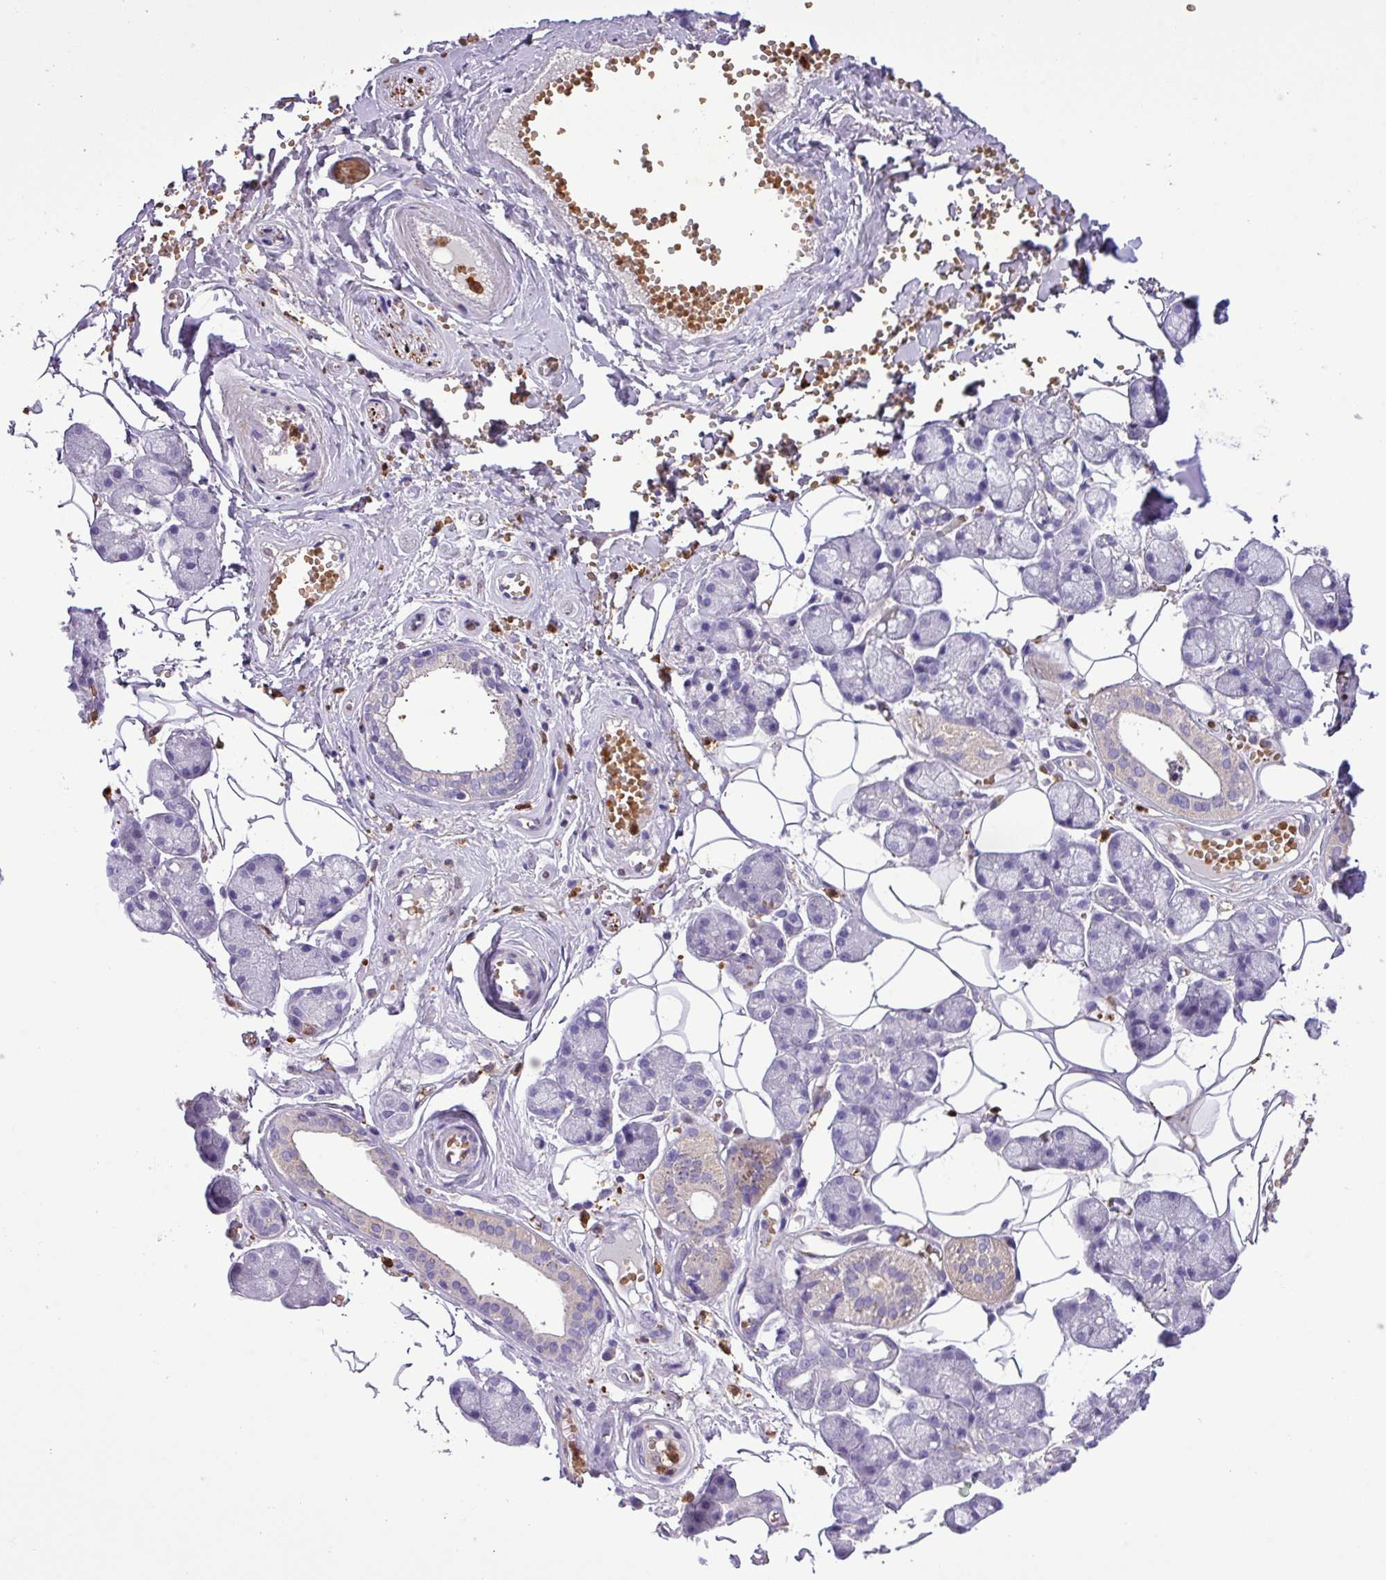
{"staining": {"intensity": "moderate", "quantity": "<25%", "location": "cytoplasmic/membranous"}, "tissue": "salivary gland", "cell_type": "Glandular cells", "image_type": "normal", "snomed": [{"axis": "morphology", "description": "Normal tissue, NOS"}, {"axis": "topography", "description": "Salivary gland"}], "caption": "Unremarkable salivary gland exhibits moderate cytoplasmic/membranous expression in about <25% of glandular cells (DAB (3,3'-diaminobenzidine) = brown stain, brightfield microscopy at high magnification)..", "gene": "MGAT4B", "patient": {"sex": "male", "age": 62}}